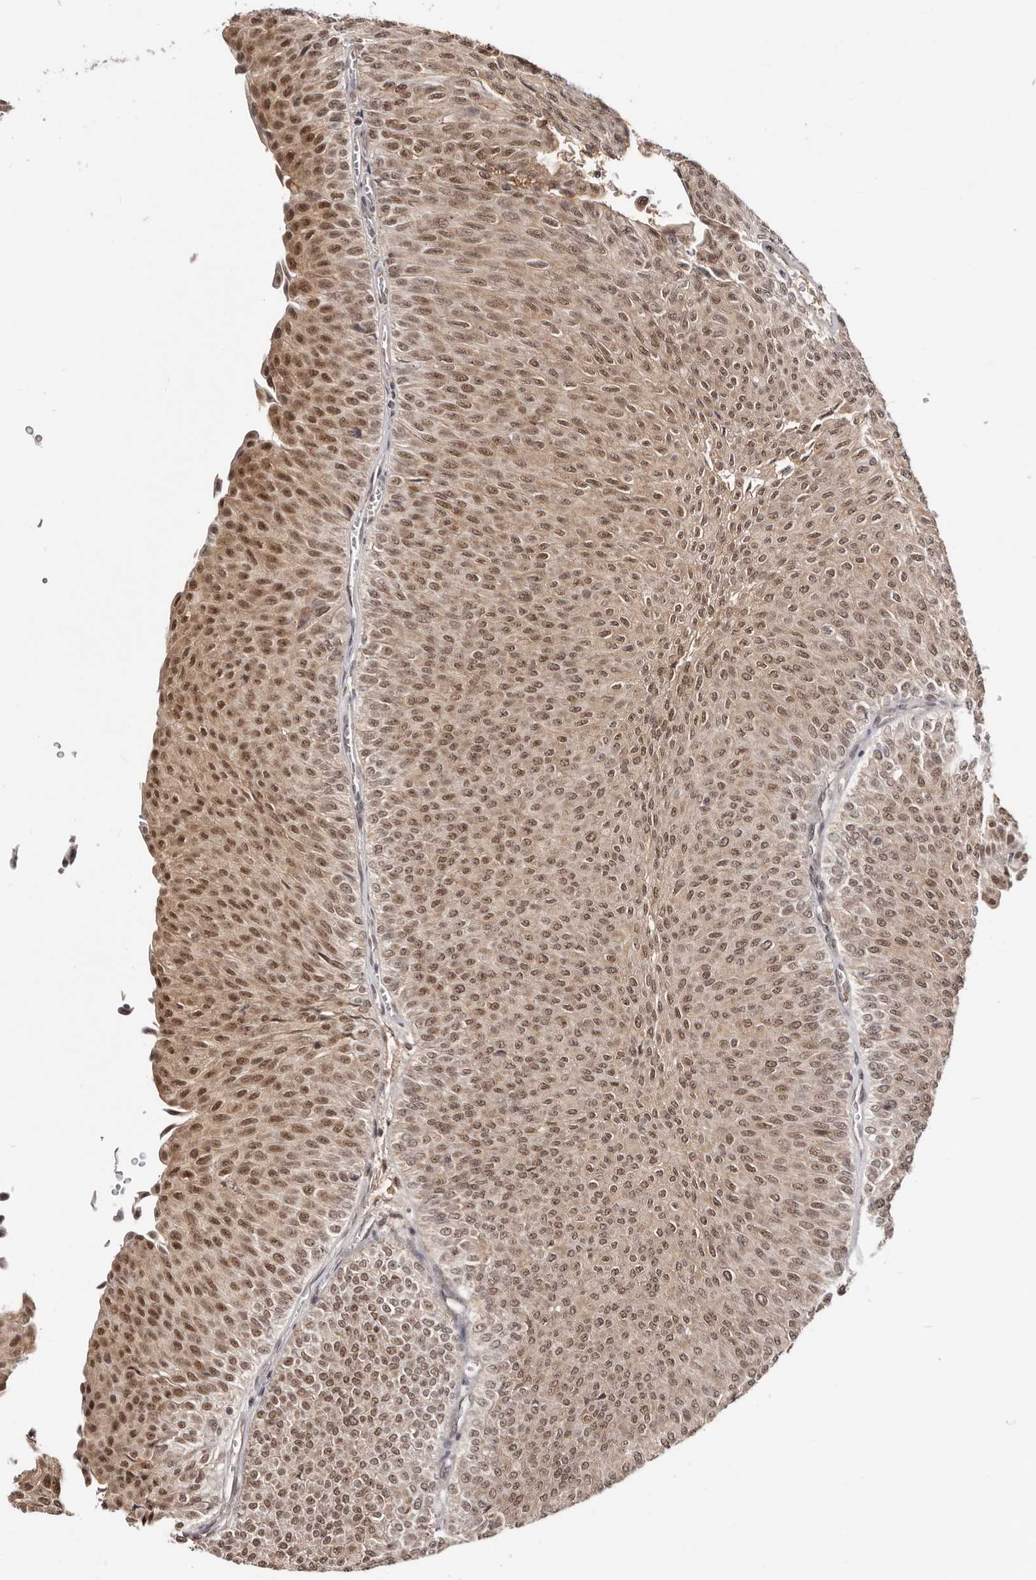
{"staining": {"intensity": "moderate", "quantity": ">75%", "location": "cytoplasmic/membranous,nuclear"}, "tissue": "urothelial cancer", "cell_type": "Tumor cells", "image_type": "cancer", "snomed": [{"axis": "morphology", "description": "Urothelial carcinoma, Low grade"}, {"axis": "topography", "description": "Urinary bladder"}], "caption": "Immunohistochemical staining of urothelial cancer exhibits moderate cytoplasmic/membranous and nuclear protein expression in about >75% of tumor cells.", "gene": "MED8", "patient": {"sex": "male", "age": 78}}